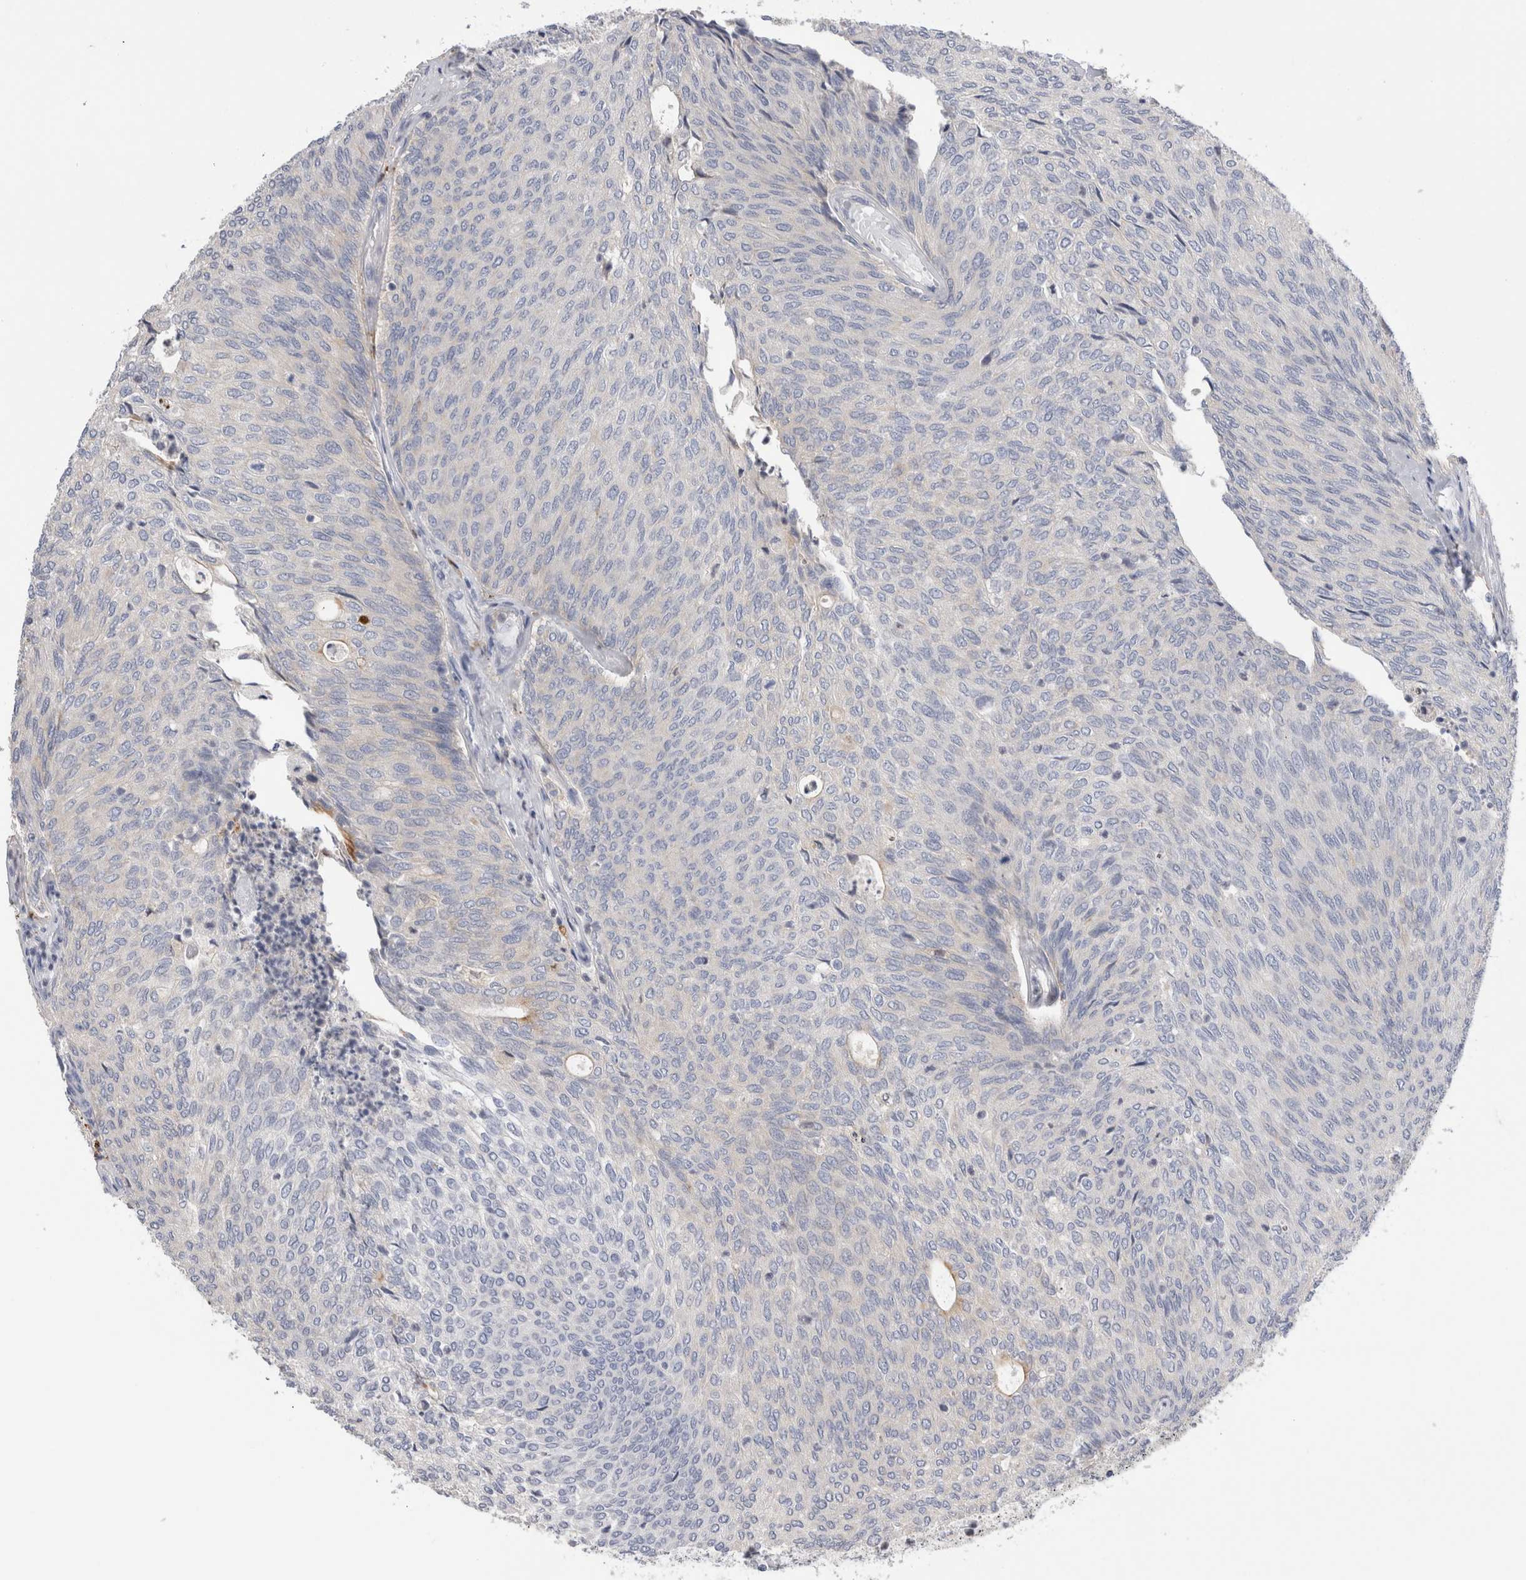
{"staining": {"intensity": "negative", "quantity": "none", "location": "none"}, "tissue": "urothelial cancer", "cell_type": "Tumor cells", "image_type": "cancer", "snomed": [{"axis": "morphology", "description": "Urothelial carcinoma, Low grade"}, {"axis": "topography", "description": "Urinary bladder"}], "caption": "Protein analysis of urothelial carcinoma (low-grade) reveals no significant staining in tumor cells.", "gene": "SLC20A2", "patient": {"sex": "female", "age": 79}}